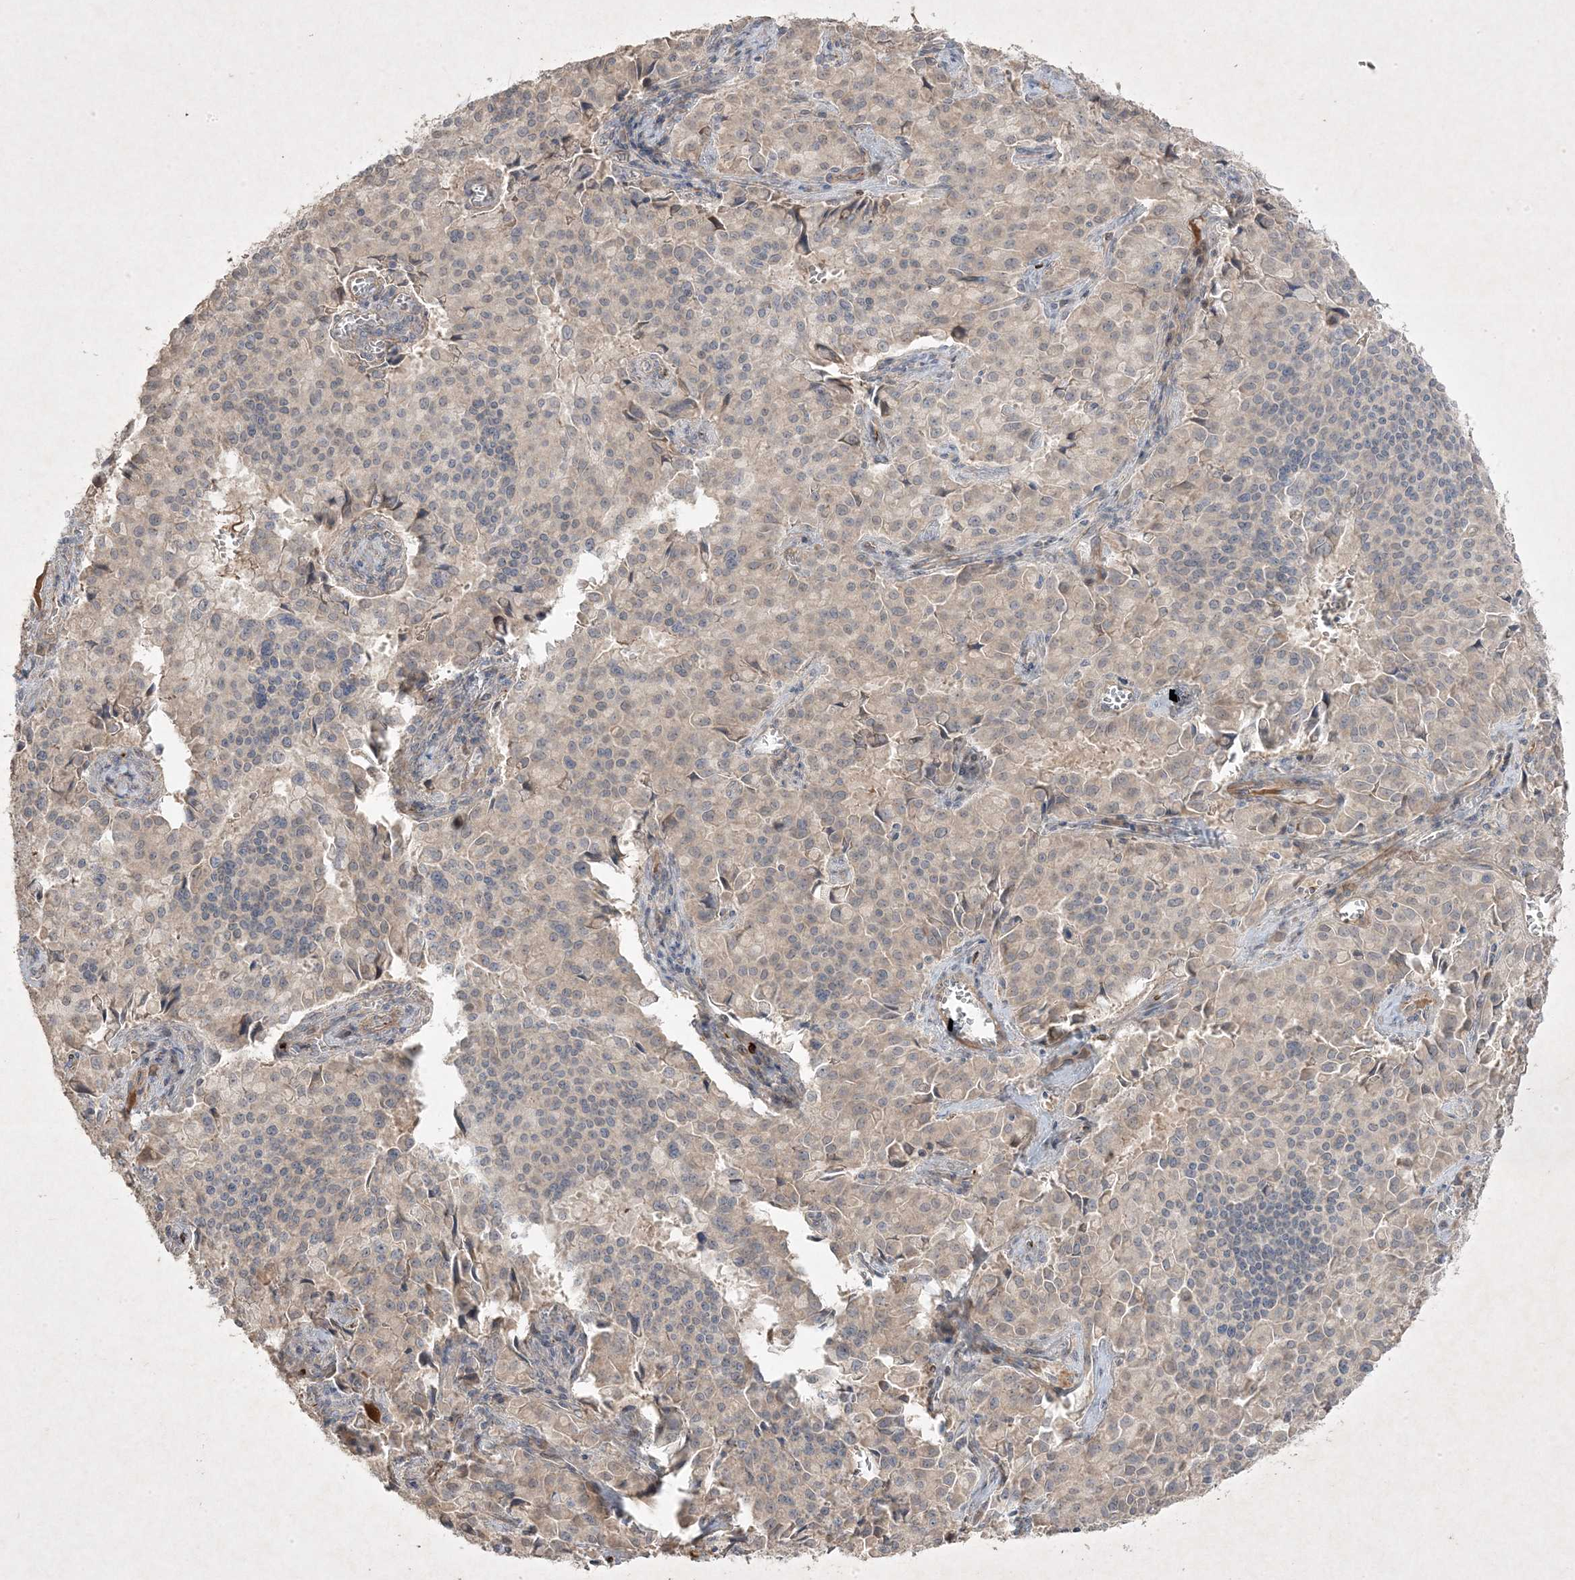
{"staining": {"intensity": "weak", "quantity": "<25%", "location": "cytoplasmic/membranous"}, "tissue": "pancreatic cancer", "cell_type": "Tumor cells", "image_type": "cancer", "snomed": [{"axis": "morphology", "description": "Adenocarcinoma, NOS"}, {"axis": "topography", "description": "Pancreas"}], "caption": "Micrograph shows no significant protein staining in tumor cells of adenocarcinoma (pancreatic).", "gene": "RGL4", "patient": {"sex": "male", "age": 65}}